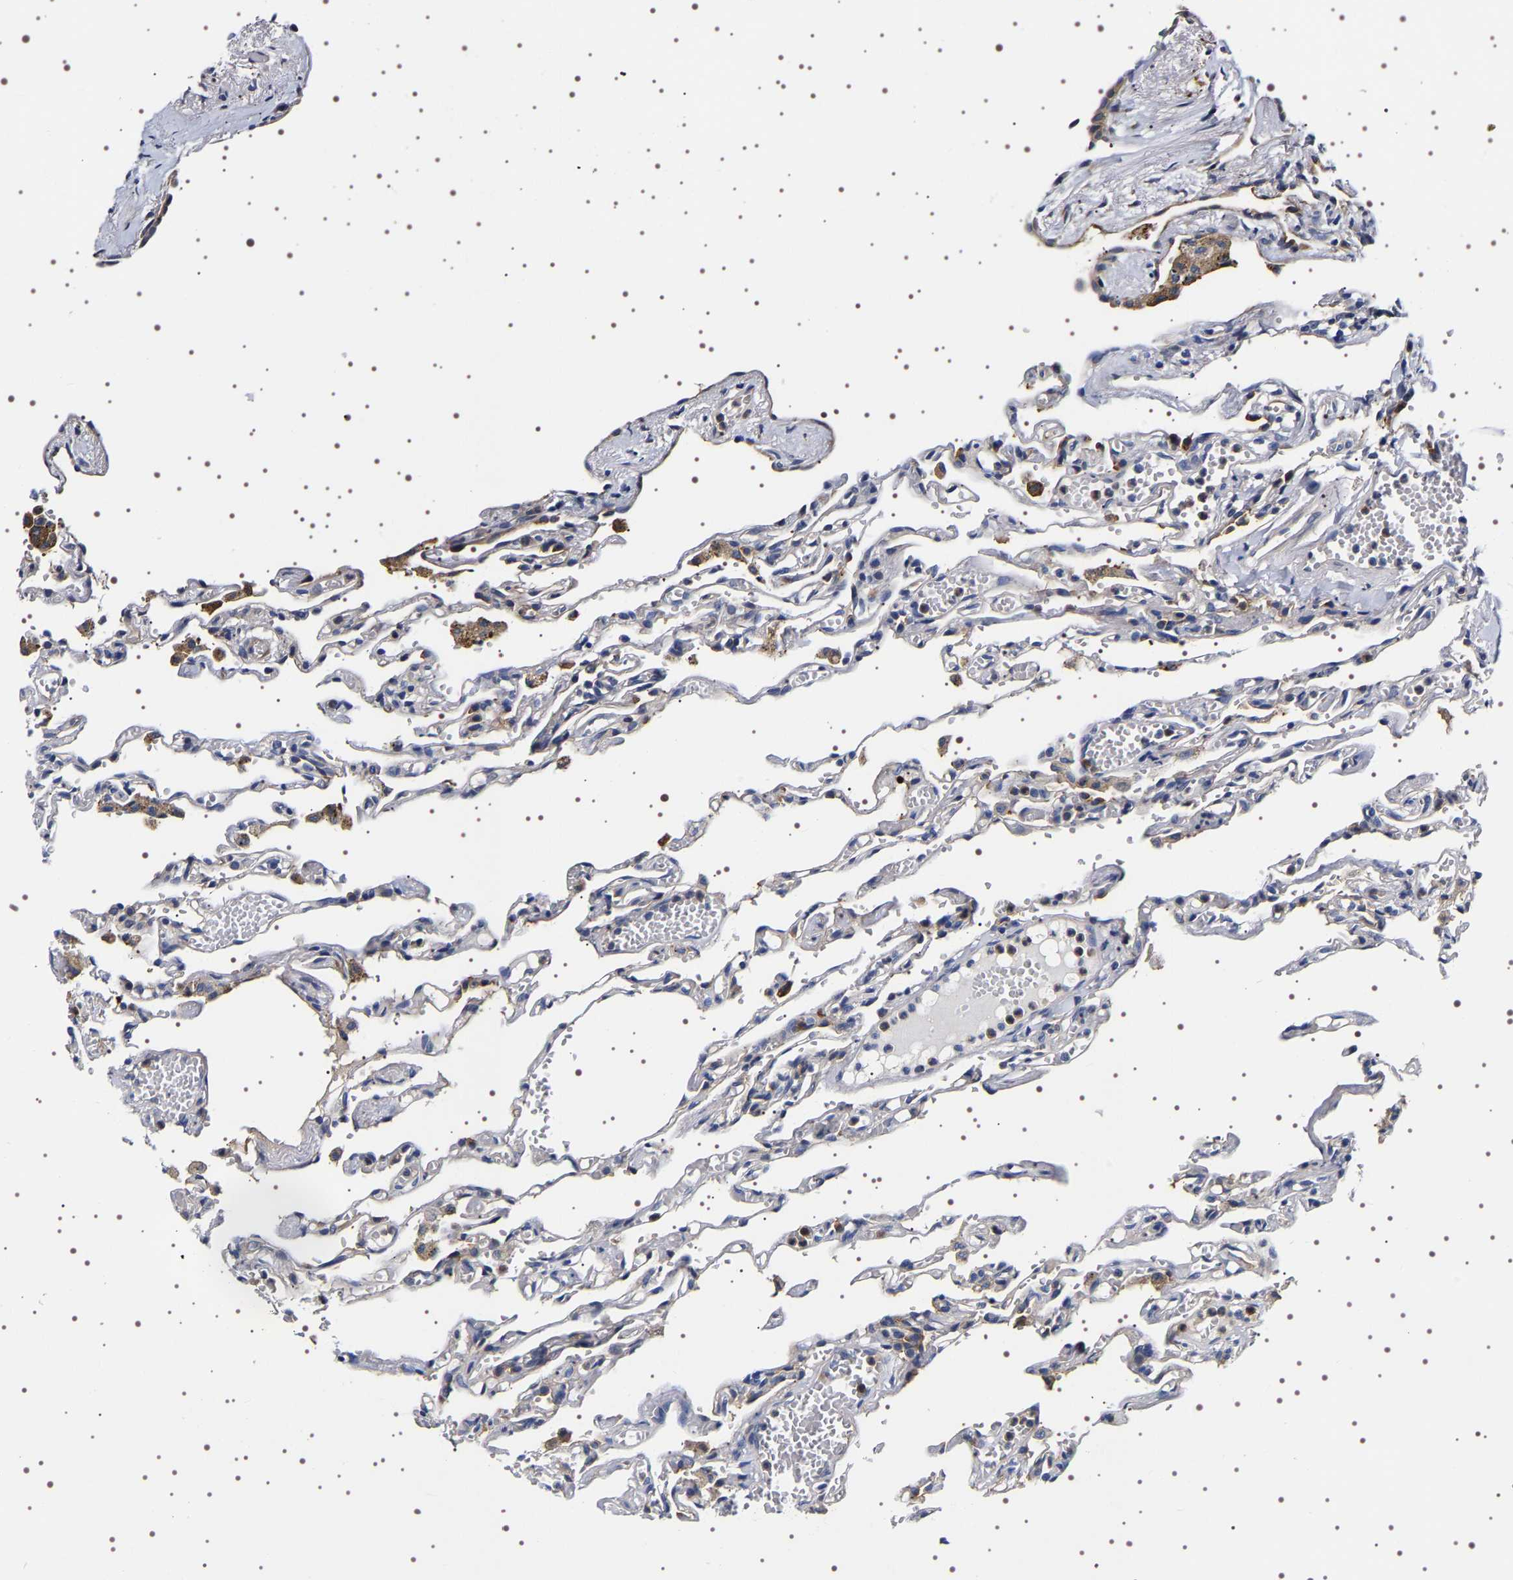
{"staining": {"intensity": "weak", "quantity": "25%-75%", "location": "cytoplasmic/membranous"}, "tissue": "lung", "cell_type": "Alveolar cells", "image_type": "normal", "snomed": [{"axis": "morphology", "description": "Normal tissue, NOS"}, {"axis": "topography", "description": "Lung"}], "caption": "Alveolar cells display low levels of weak cytoplasmic/membranous positivity in approximately 25%-75% of cells in unremarkable human lung.", "gene": "ALPL", "patient": {"sex": "male", "age": 21}}